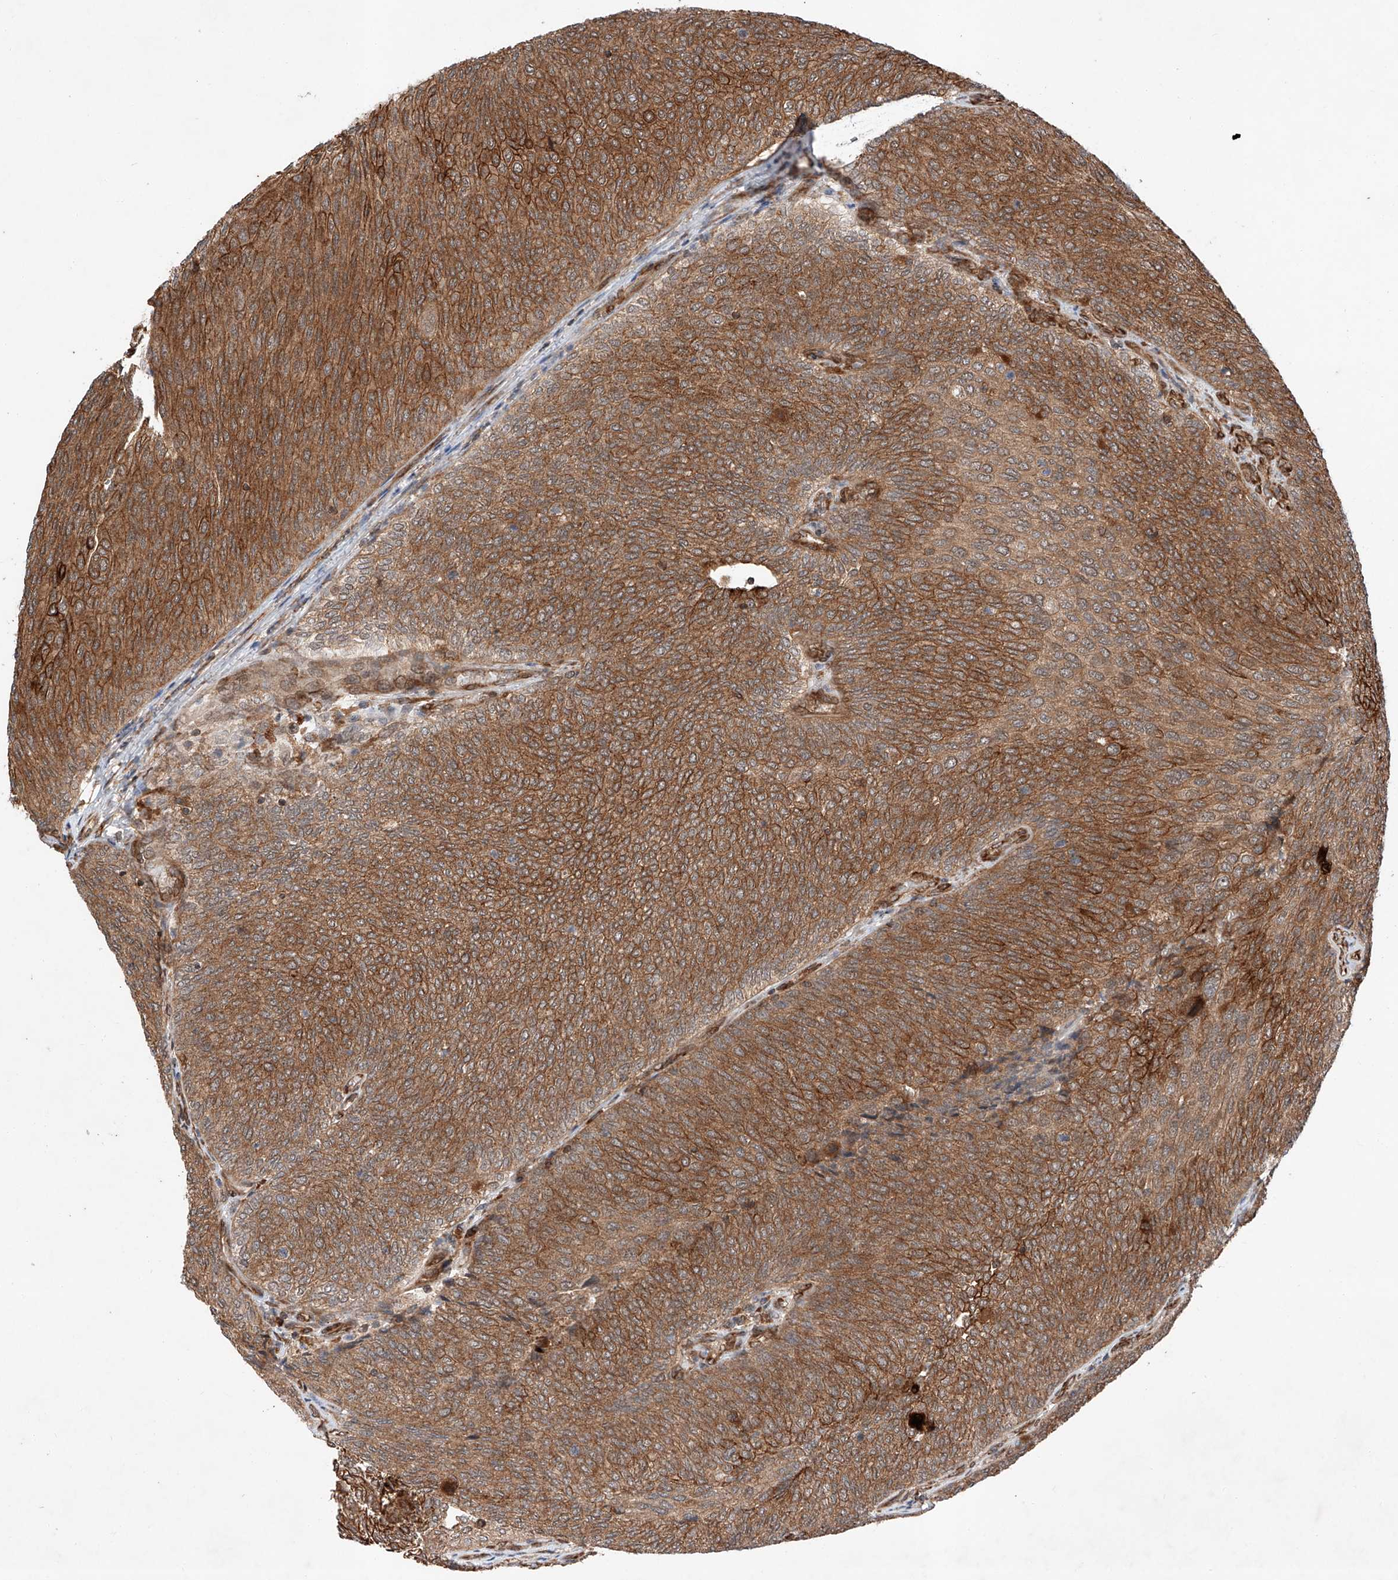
{"staining": {"intensity": "strong", "quantity": "25%-75%", "location": "cytoplasmic/membranous"}, "tissue": "urothelial cancer", "cell_type": "Tumor cells", "image_type": "cancer", "snomed": [{"axis": "morphology", "description": "Urothelial carcinoma, Low grade"}, {"axis": "topography", "description": "Urinary bladder"}], "caption": "The micrograph shows immunohistochemical staining of low-grade urothelial carcinoma. There is strong cytoplasmic/membranous staining is present in about 25%-75% of tumor cells. (DAB IHC, brown staining for protein, blue staining for nuclei).", "gene": "ZFP28", "patient": {"sex": "female", "age": 79}}